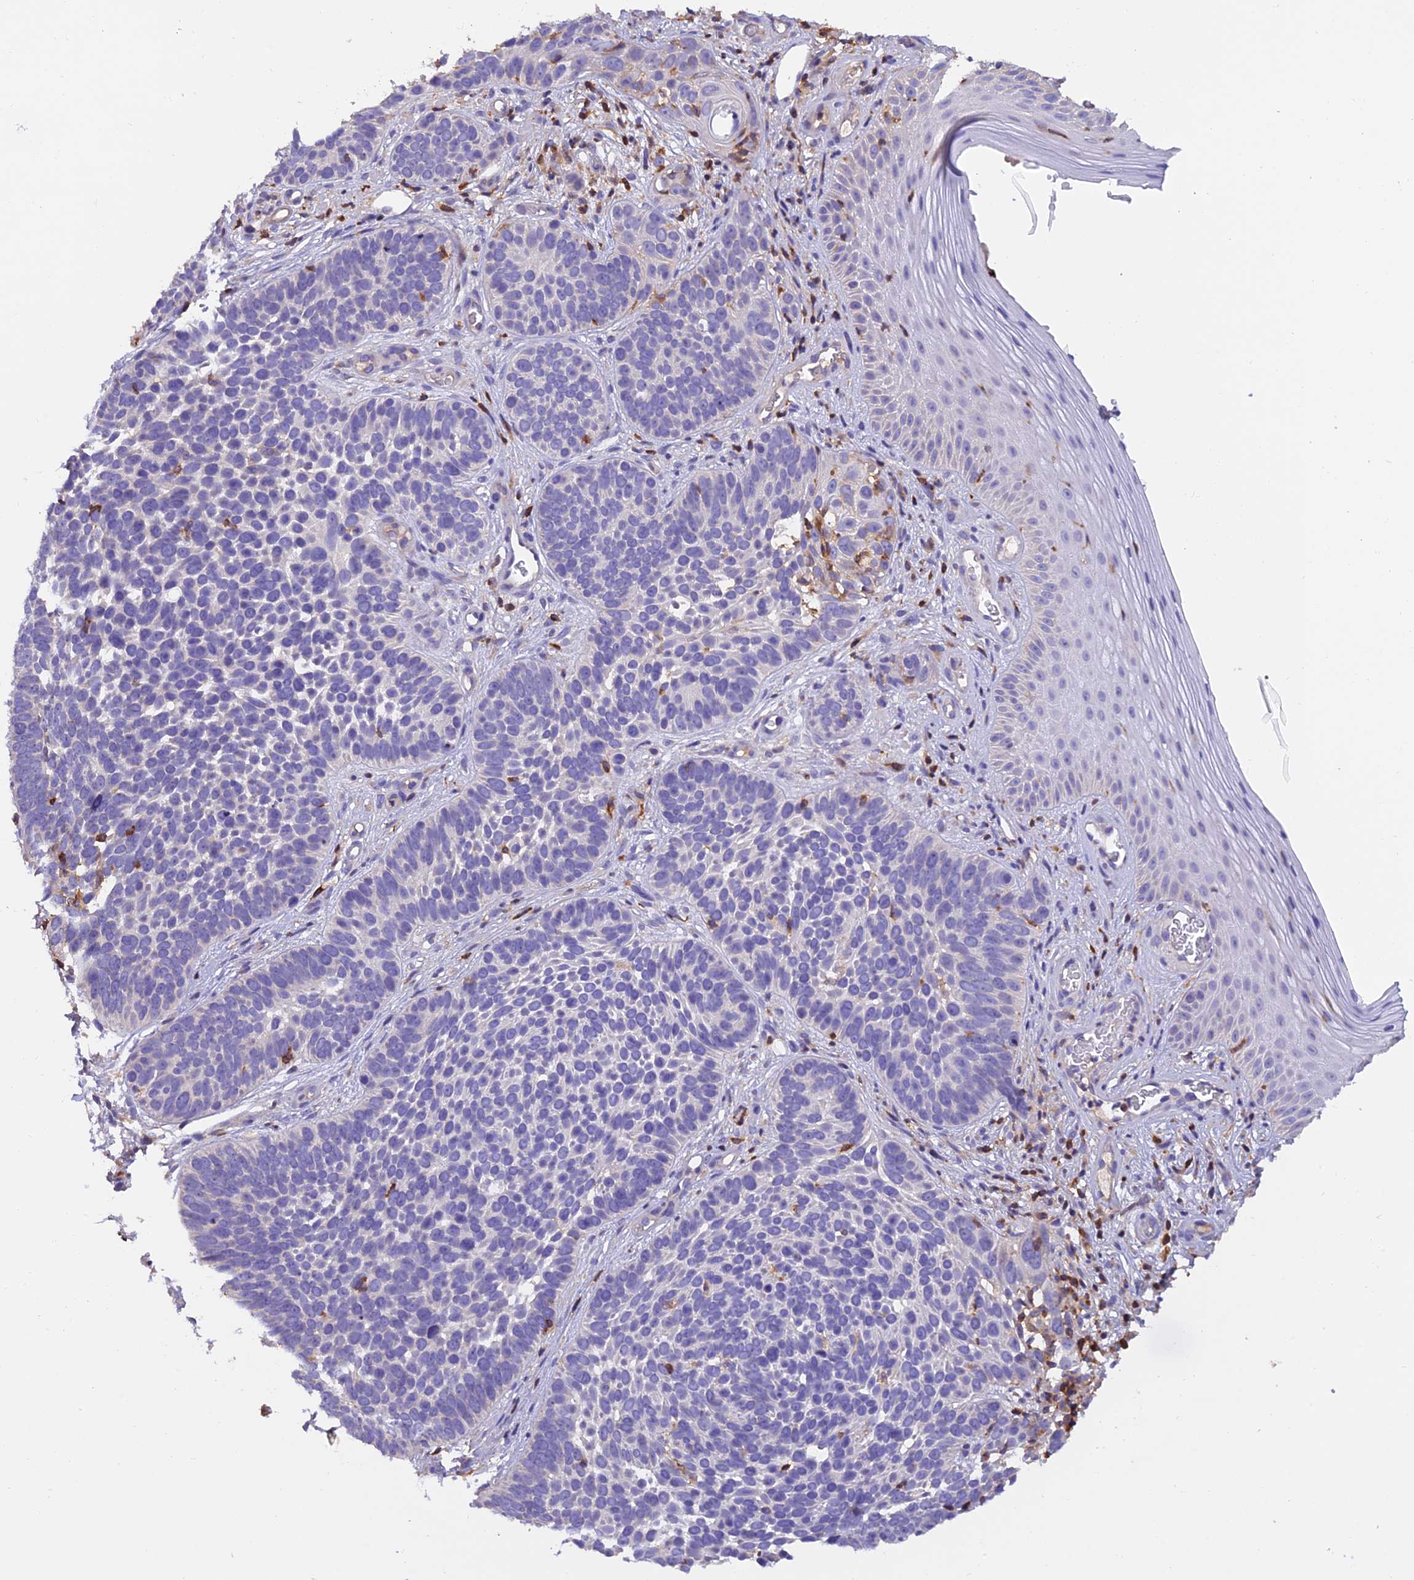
{"staining": {"intensity": "negative", "quantity": "none", "location": "none"}, "tissue": "skin cancer", "cell_type": "Tumor cells", "image_type": "cancer", "snomed": [{"axis": "morphology", "description": "Basal cell carcinoma"}, {"axis": "topography", "description": "Skin"}], "caption": "This is an IHC histopathology image of skin cancer. There is no positivity in tumor cells.", "gene": "LPXN", "patient": {"sex": "male", "age": 89}}